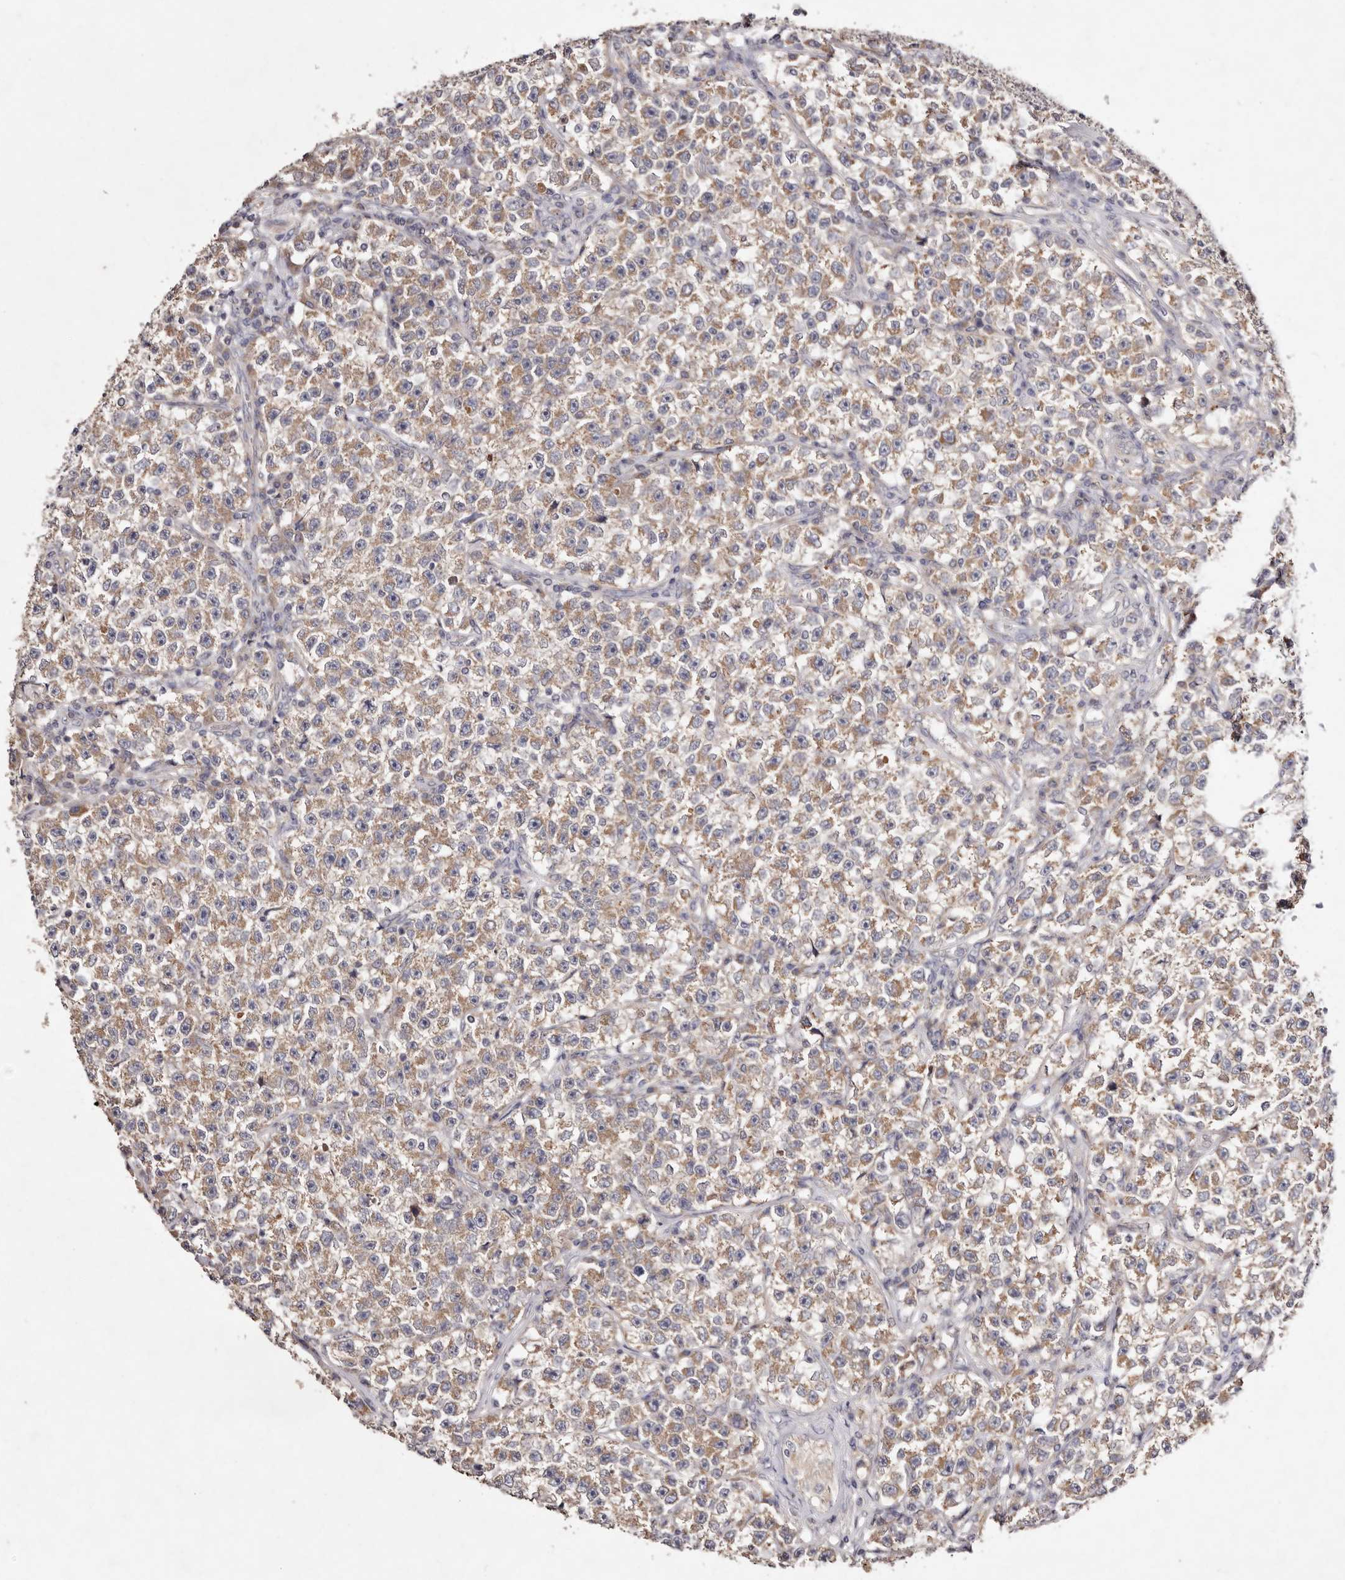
{"staining": {"intensity": "weak", "quantity": ">75%", "location": "cytoplasmic/membranous"}, "tissue": "testis cancer", "cell_type": "Tumor cells", "image_type": "cancer", "snomed": [{"axis": "morphology", "description": "Seminoma, NOS"}, {"axis": "topography", "description": "Testis"}], "caption": "Testis cancer (seminoma) stained with DAB IHC shows low levels of weak cytoplasmic/membranous expression in about >75% of tumor cells.", "gene": "TSC2", "patient": {"sex": "male", "age": 22}}